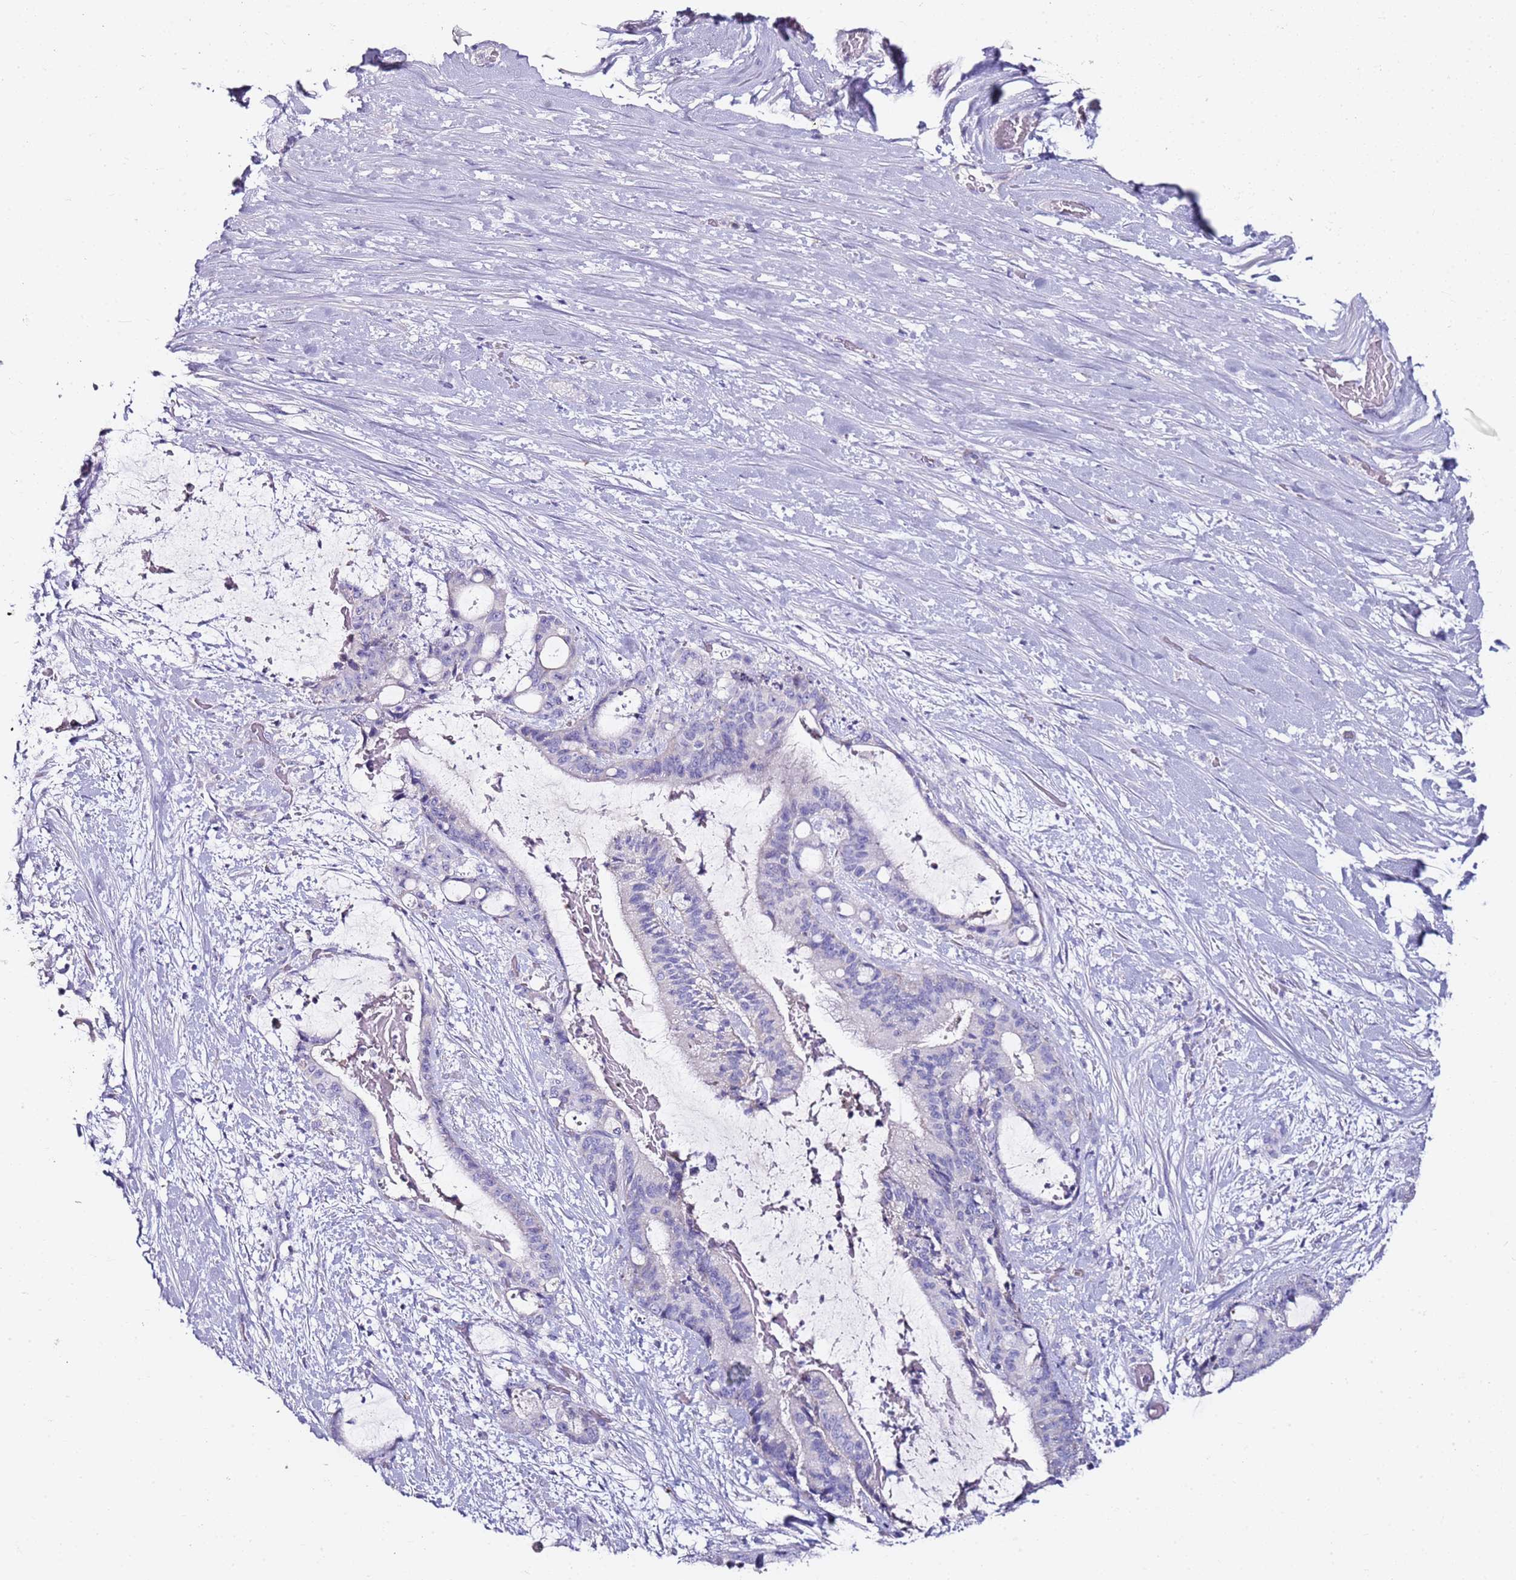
{"staining": {"intensity": "negative", "quantity": "none", "location": "none"}, "tissue": "liver cancer", "cell_type": "Tumor cells", "image_type": "cancer", "snomed": [{"axis": "morphology", "description": "Normal tissue, NOS"}, {"axis": "morphology", "description": "Cholangiocarcinoma"}, {"axis": "topography", "description": "Liver"}, {"axis": "topography", "description": "Peripheral nerve tissue"}], "caption": "IHC histopathology image of liver cholangiocarcinoma stained for a protein (brown), which demonstrates no staining in tumor cells.", "gene": "MYBPC3", "patient": {"sex": "female", "age": 73}}